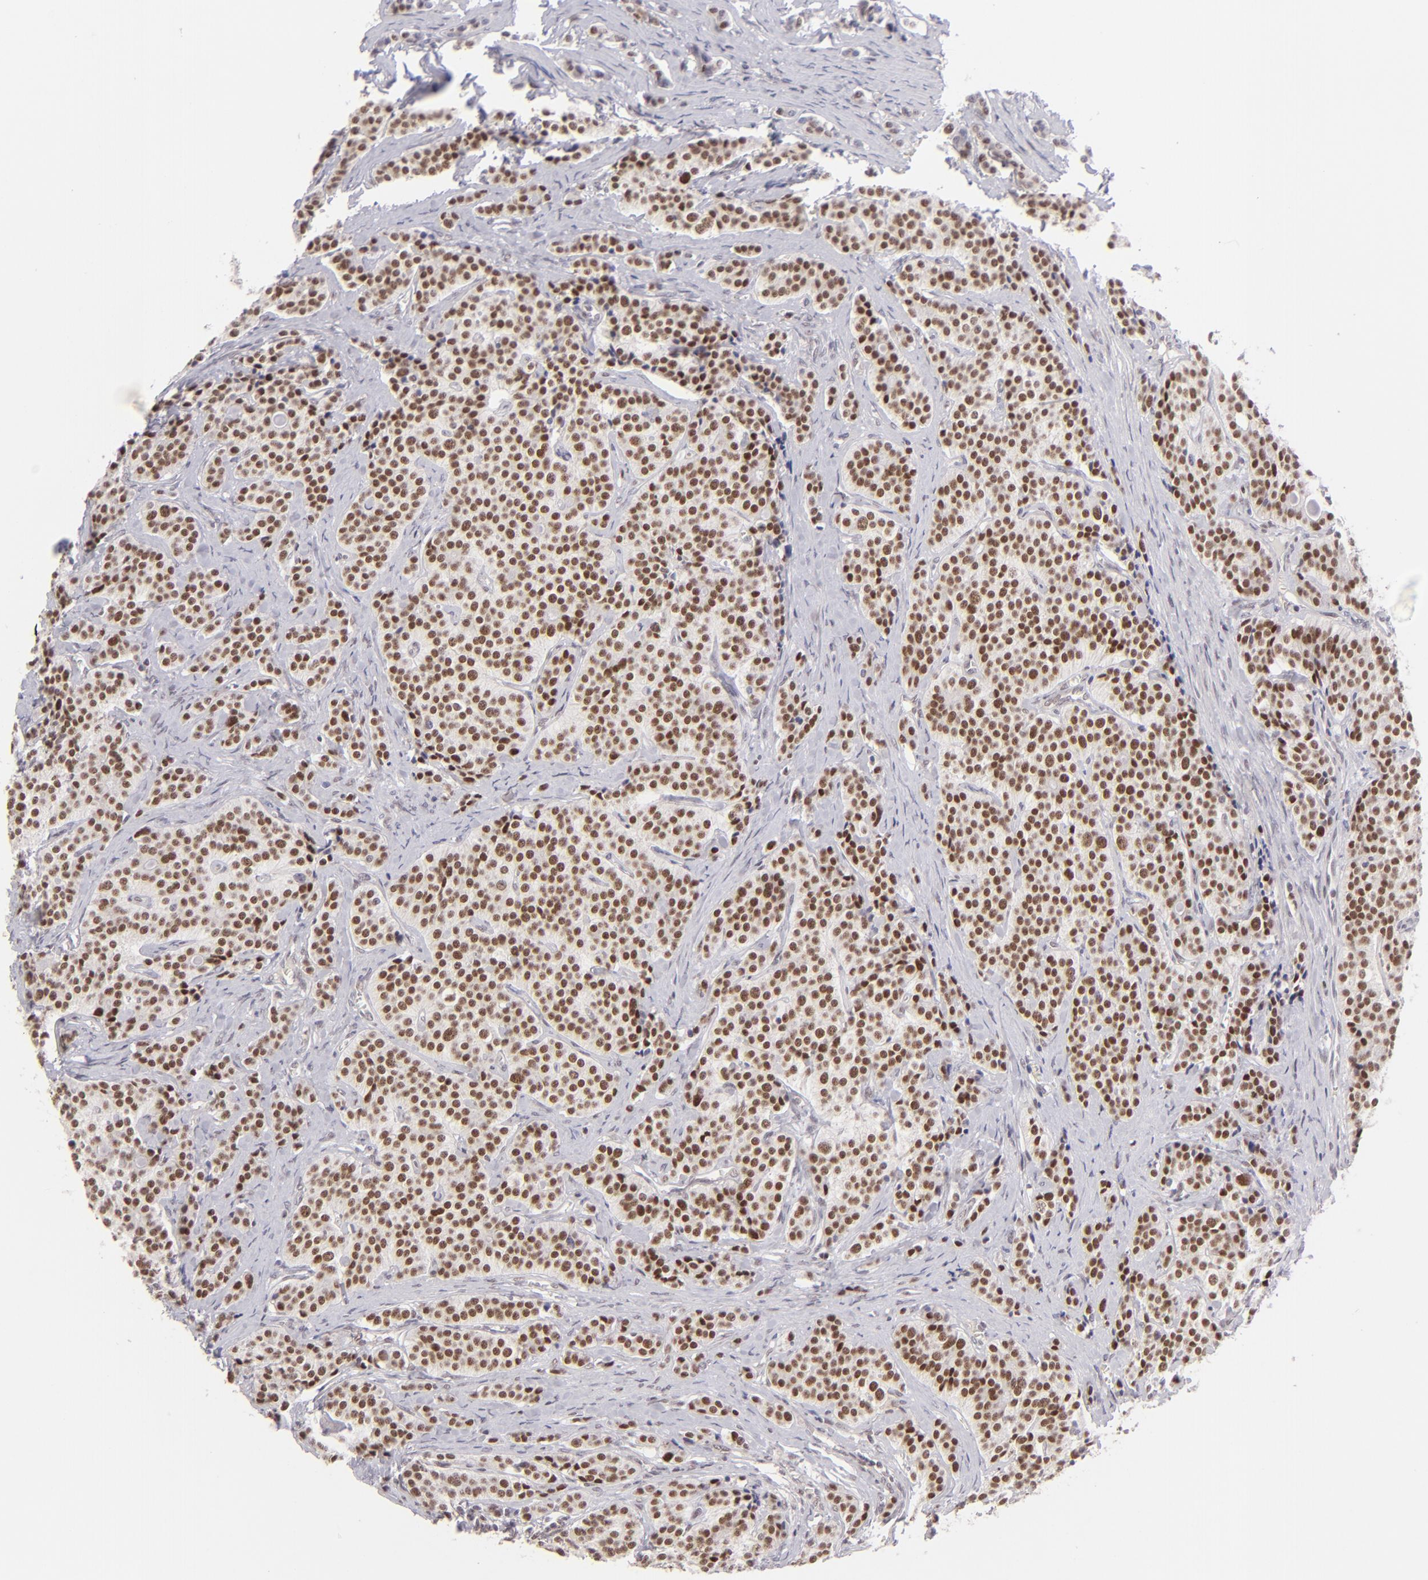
{"staining": {"intensity": "moderate", "quantity": ">75%", "location": "nuclear"}, "tissue": "carcinoid", "cell_type": "Tumor cells", "image_type": "cancer", "snomed": [{"axis": "morphology", "description": "Carcinoid, malignant, NOS"}, {"axis": "topography", "description": "Small intestine"}], "caption": "Protein expression analysis of human carcinoid reveals moderate nuclear positivity in about >75% of tumor cells.", "gene": "POU2F1", "patient": {"sex": "male", "age": 63}}